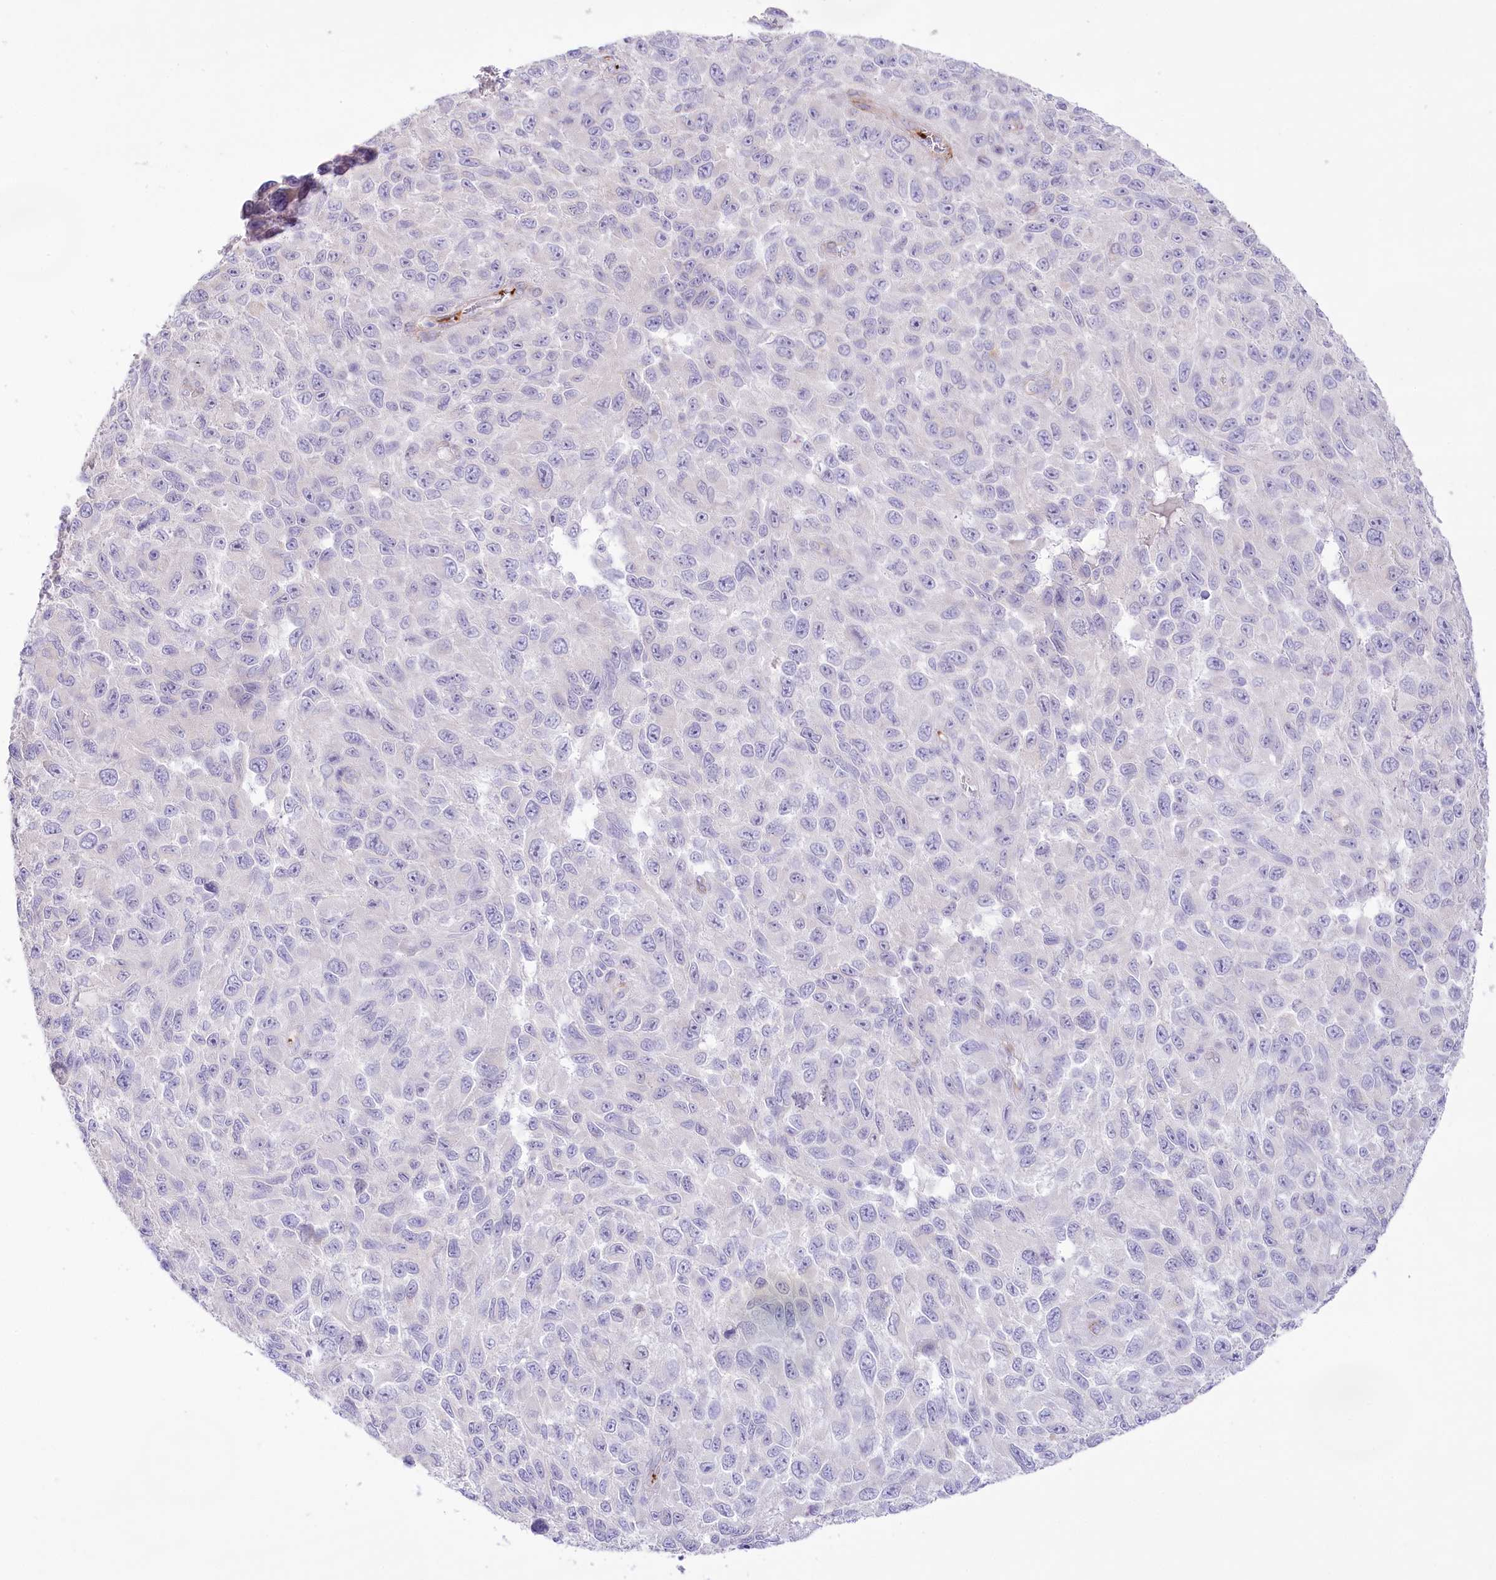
{"staining": {"intensity": "negative", "quantity": "none", "location": "none"}, "tissue": "melanoma", "cell_type": "Tumor cells", "image_type": "cancer", "snomed": [{"axis": "morphology", "description": "Malignant melanoma, NOS"}, {"axis": "topography", "description": "Skin"}], "caption": "Tumor cells are negative for brown protein staining in melanoma.", "gene": "SLC39A10", "patient": {"sex": "female", "age": 96}}